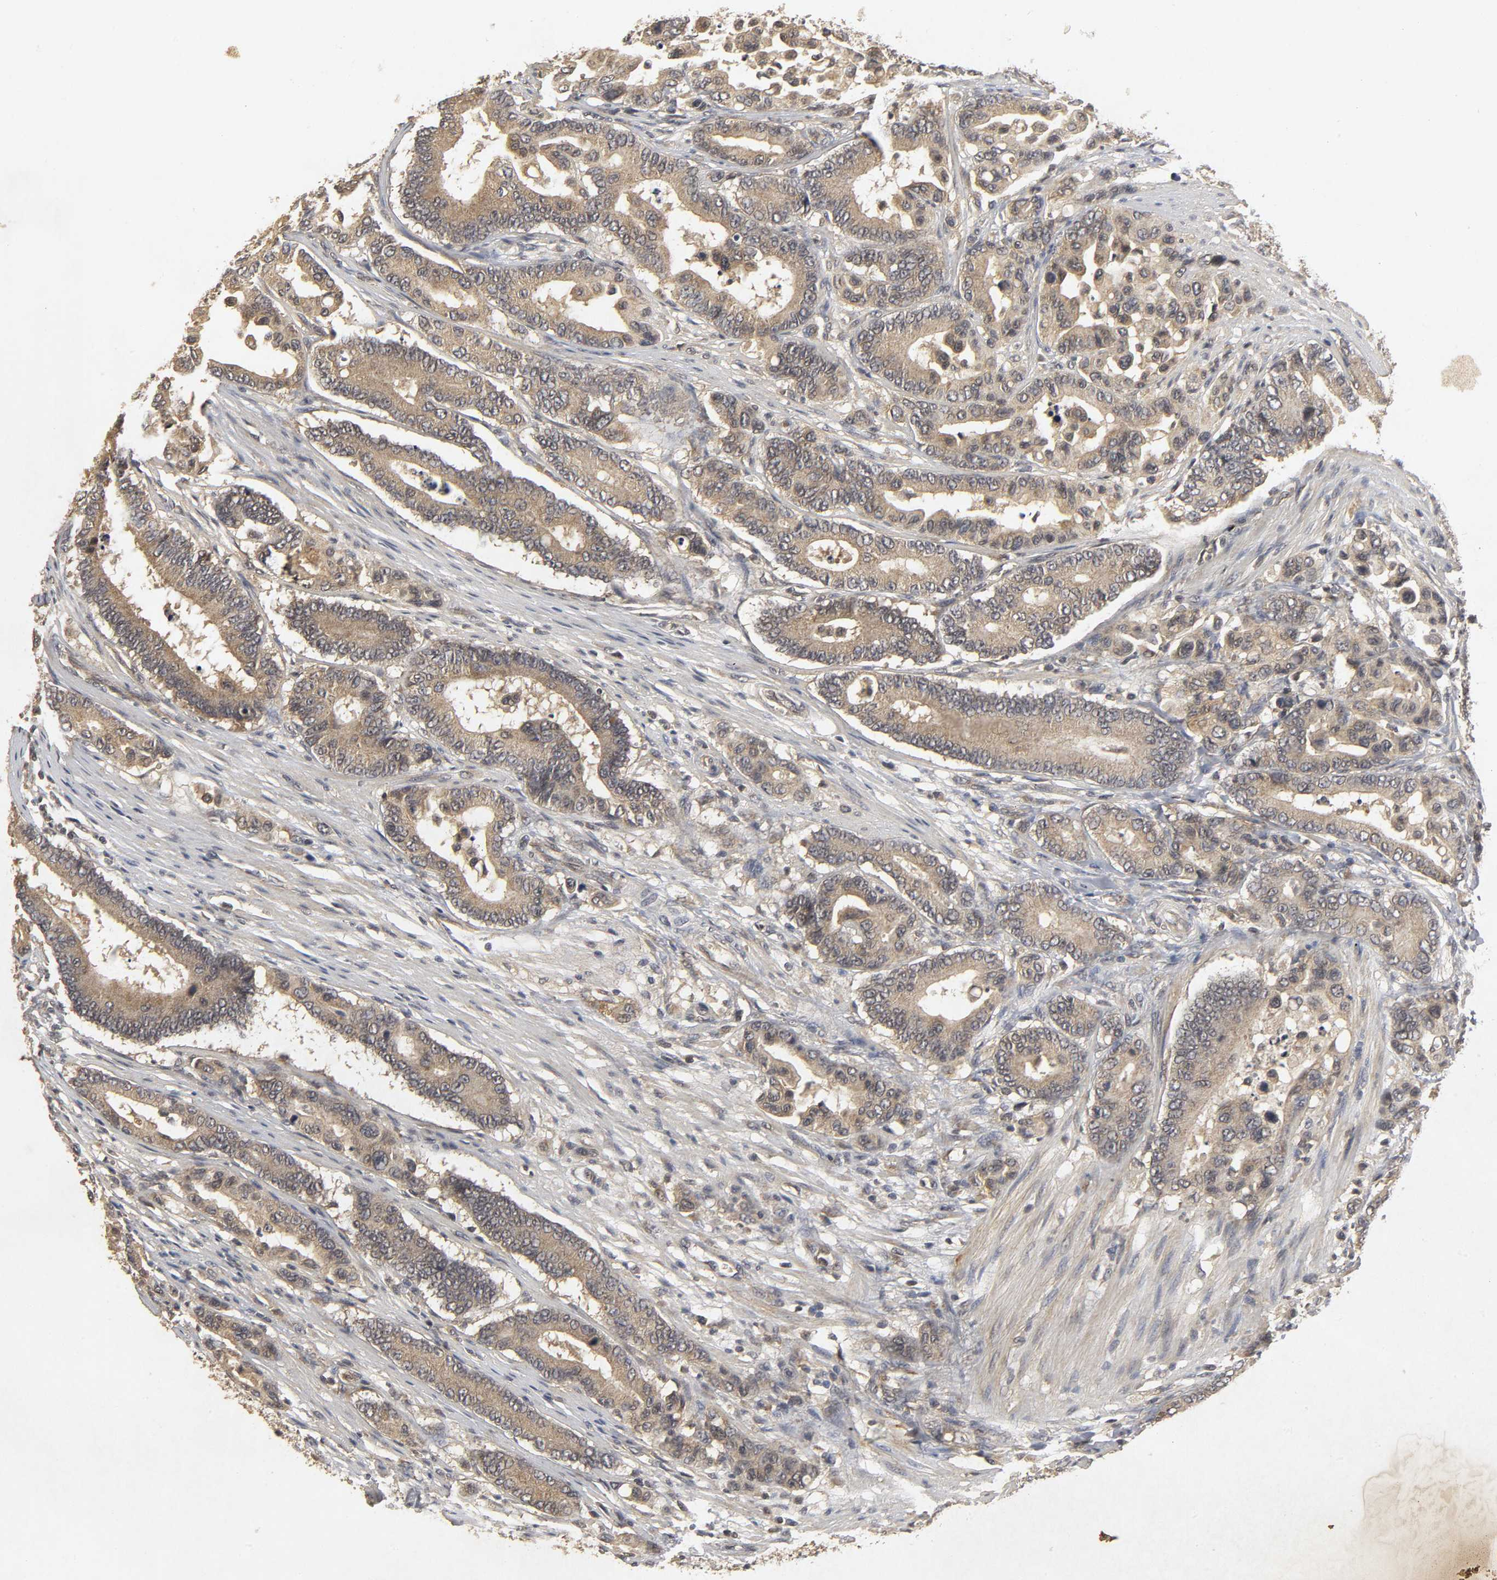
{"staining": {"intensity": "weak", "quantity": "25%-75%", "location": "cytoplasmic/membranous"}, "tissue": "colorectal cancer", "cell_type": "Tumor cells", "image_type": "cancer", "snomed": [{"axis": "morphology", "description": "Normal tissue, NOS"}, {"axis": "morphology", "description": "Adenocarcinoma, NOS"}, {"axis": "topography", "description": "Colon"}], "caption": "A photomicrograph of adenocarcinoma (colorectal) stained for a protein demonstrates weak cytoplasmic/membranous brown staining in tumor cells. (brown staining indicates protein expression, while blue staining denotes nuclei).", "gene": "TRAF6", "patient": {"sex": "male", "age": 82}}